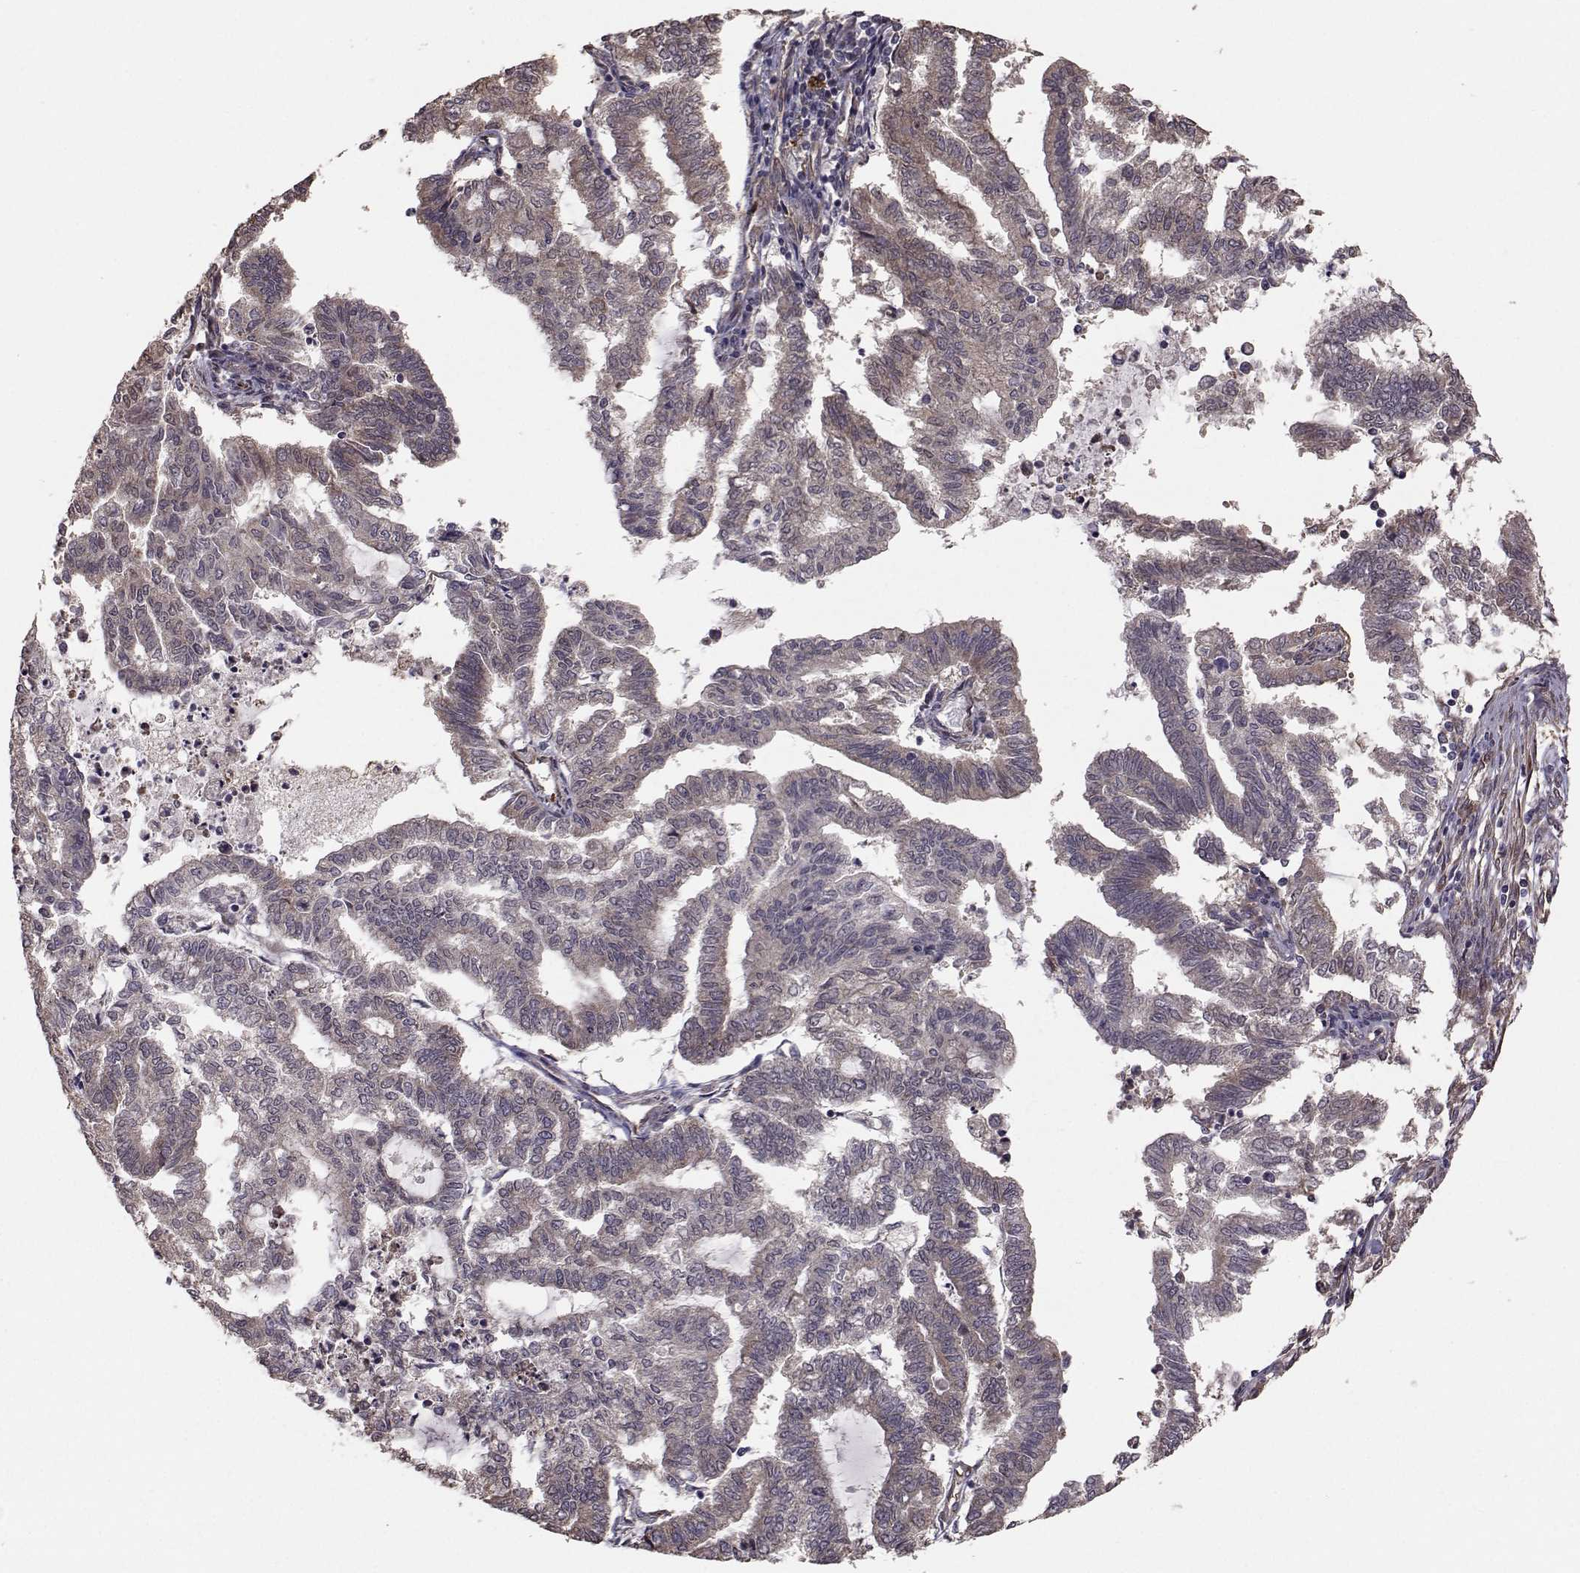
{"staining": {"intensity": "negative", "quantity": "none", "location": "none"}, "tissue": "endometrial cancer", "cell_type": "Tumor cells", "image_type": "cancer", "snomed": [{"axis": "morphology", "description": "Adenocarcinoma, NOS"}, {"axis": "topography", "description": "Endometrium"}], "caption": "High power microscopy photomicrograph of an IHC micrograph of endometrial cancer, revealing no significant positivity in tumor cells.", "gene": "TRIP10", "patient": {"sex": "female", "age": 79}}